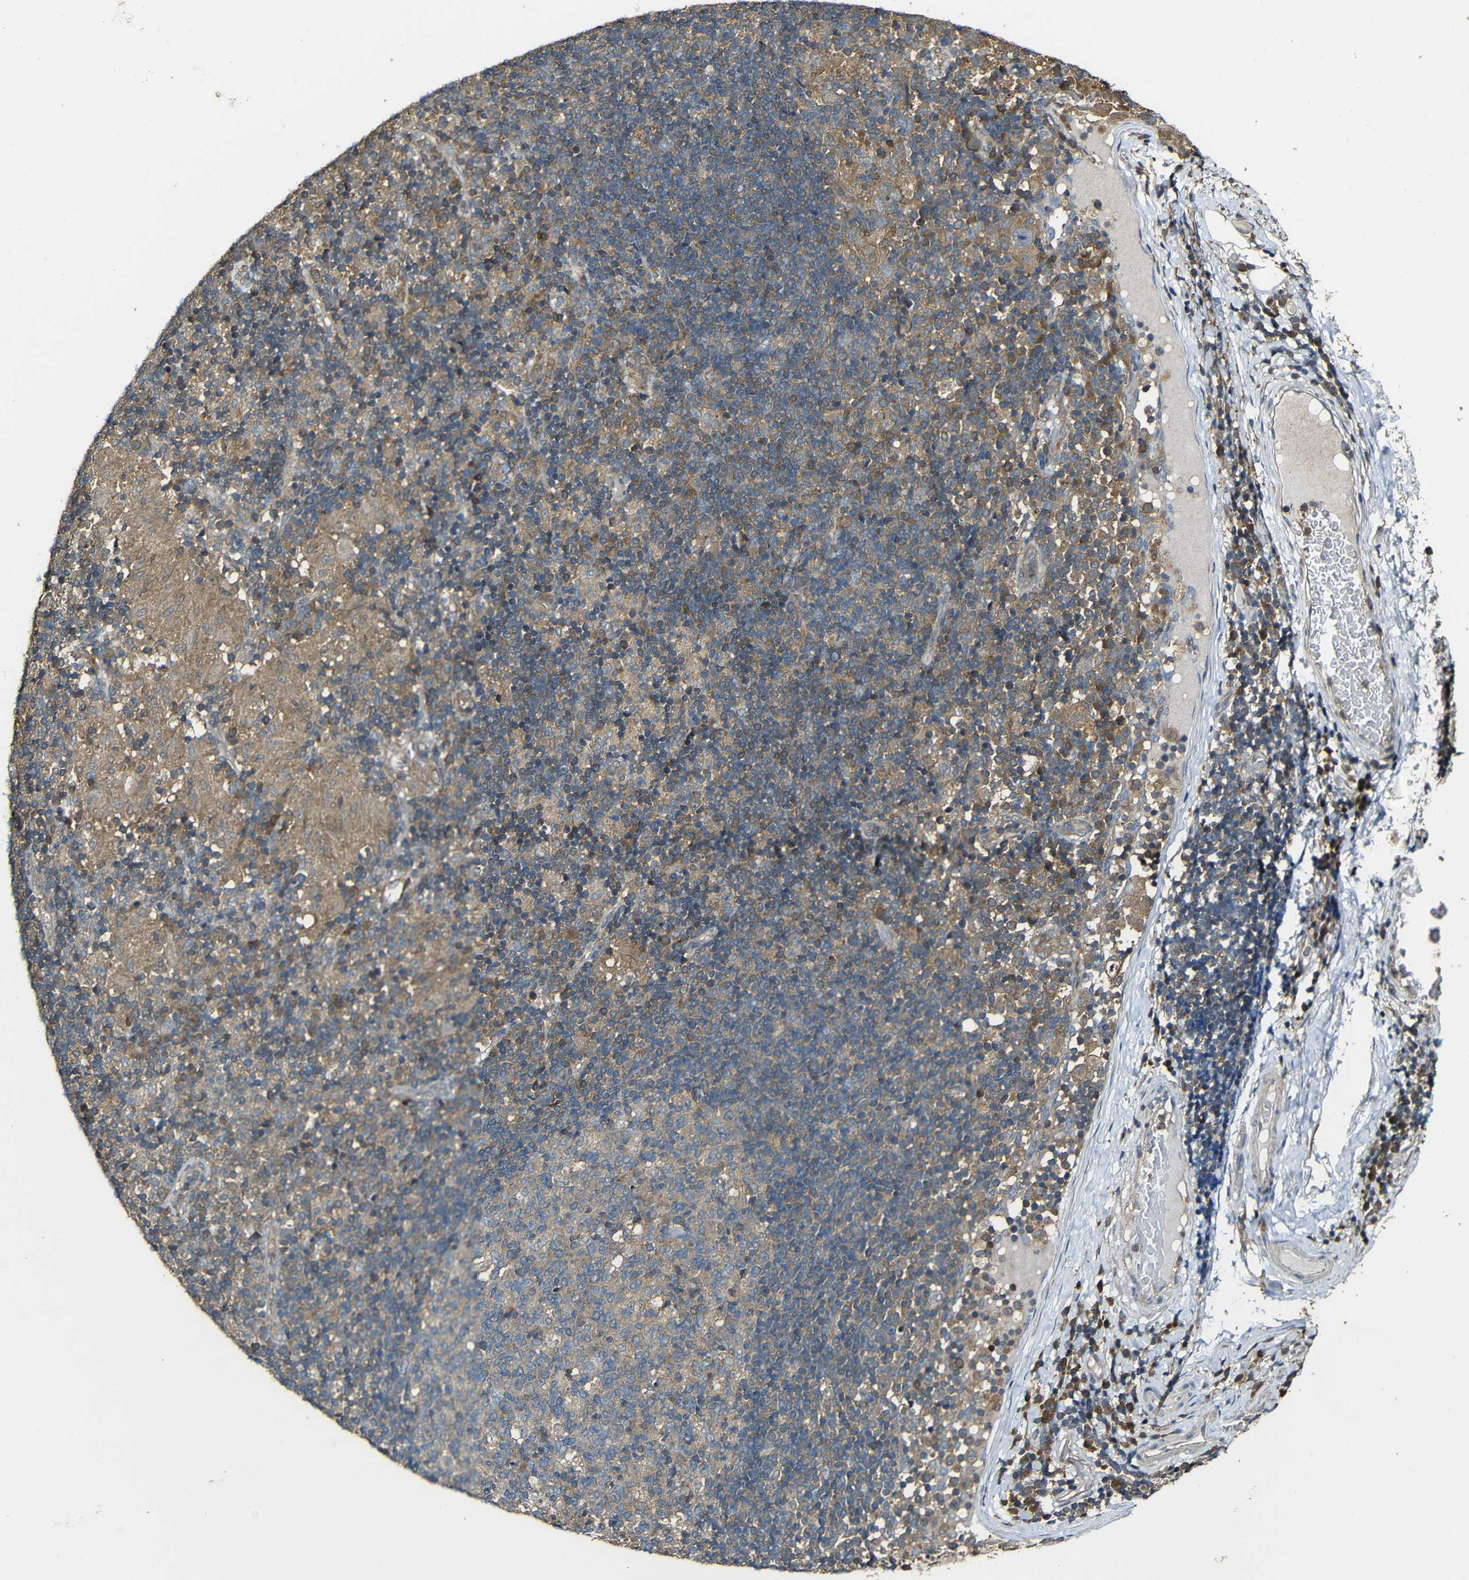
{"staining": {"intensity": "moderate", "quantity": "25%-75%", "location": "cytoplasmic/membranous"}, "tissue": "adipose tissue", "cell_type": "Adipocytes", "image_type": "normal", "snomed": [{"axis": "morphology", "description": "Normal tissue, NOS"}, {"axis": "morphology", "description": "Adenocarcinoma, NOS"}, {"axis": "topography", "description": "Esophagus"}], "caption": "High-power microscopy captured an immunohistochemistry photomicrograph of unremarkable adipose tissue, revealing moderate cytoplasmic/membranous expression in about 25%-75% of adipocytes. The staining is performed using DAB brown chromogen to label protein expression. The nuclei are counter-stained blue using hematoxylin.", "gene": "CASP8", "patient": {"sex": "male", "age": 62}}